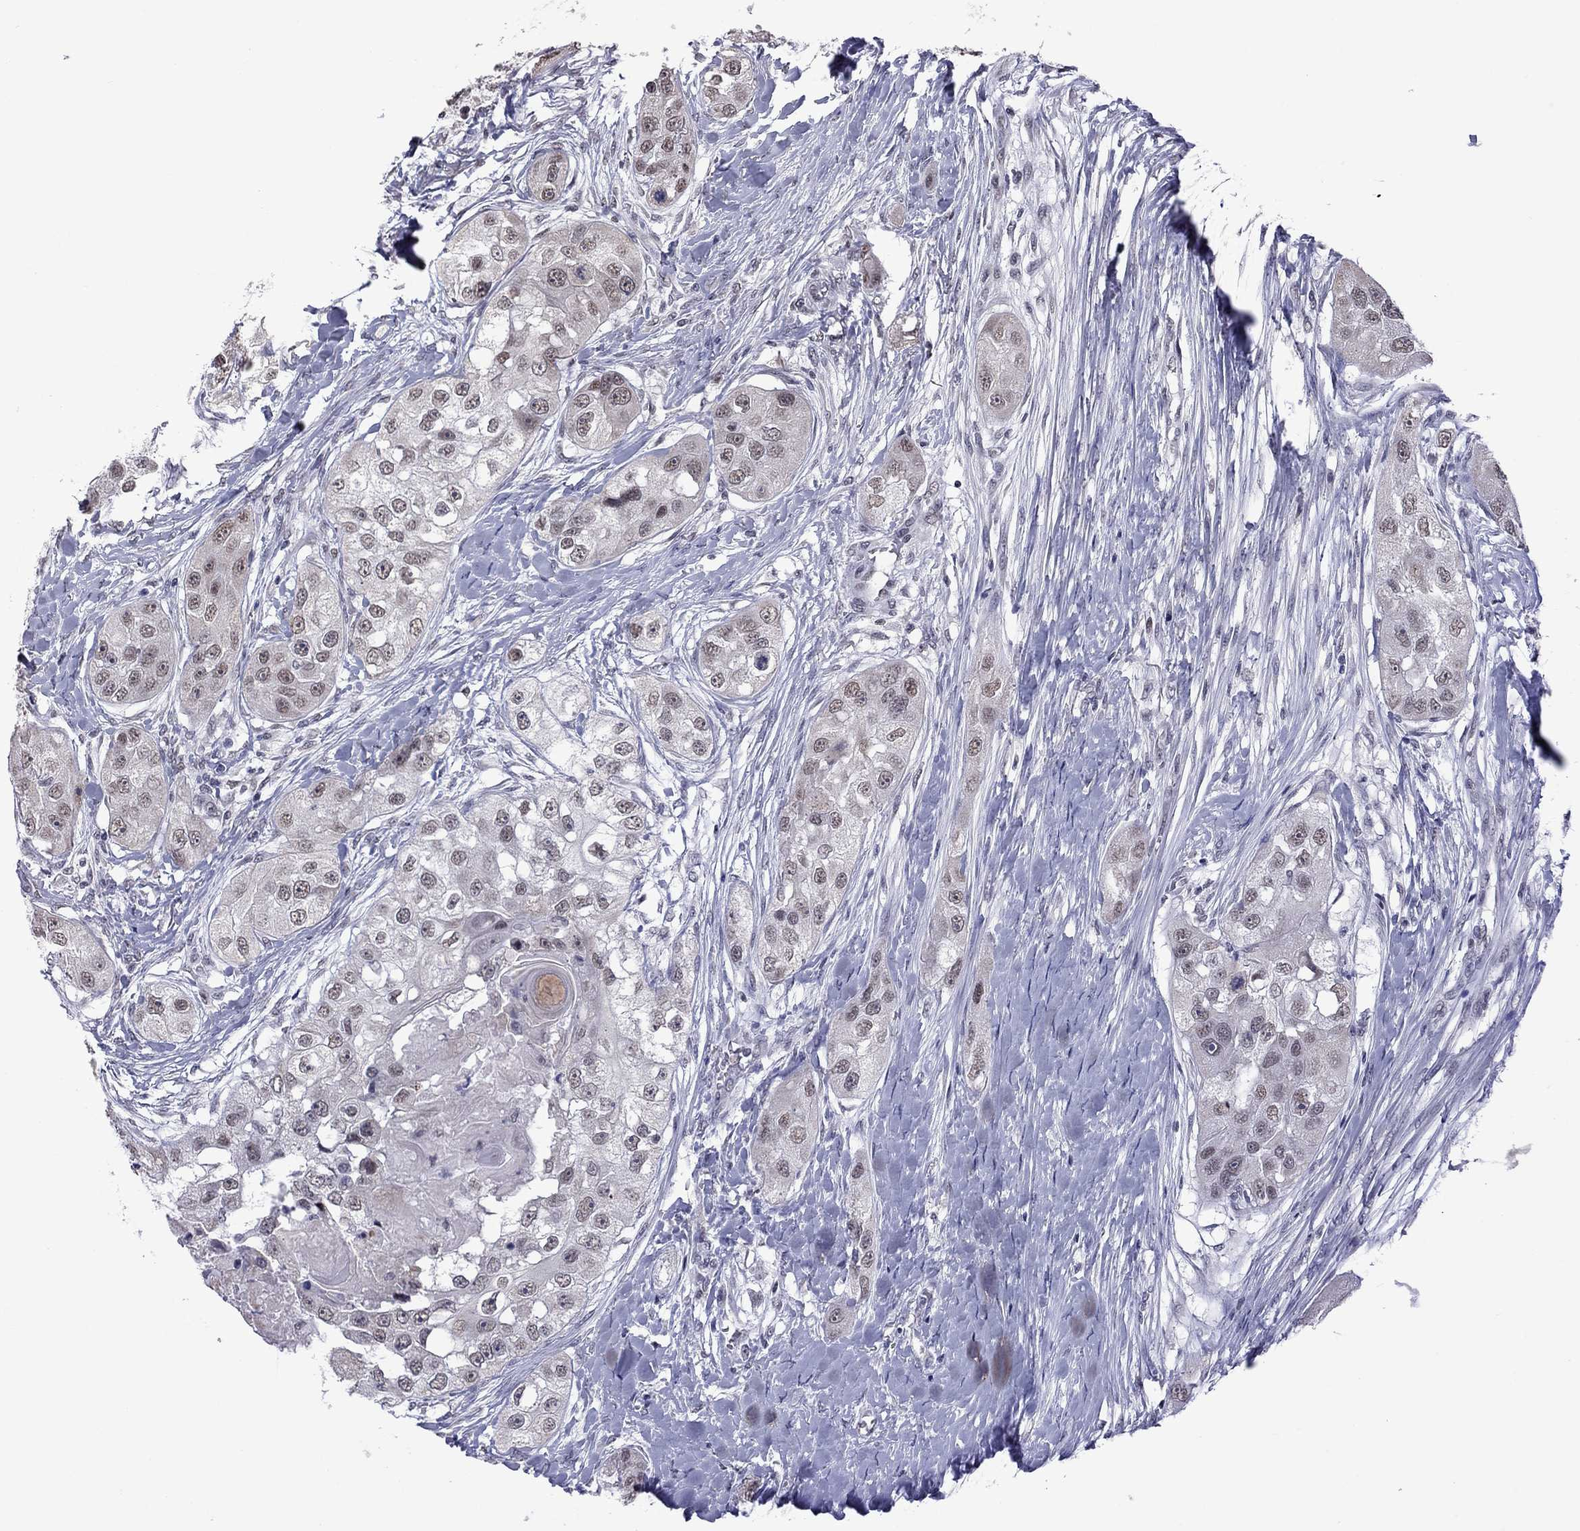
{"staining": {"intensity": "moderate", "quantity": "25%-75%", "location": "nuclear"}, "tissue": "head and neck cancer", "cell_type": "Tumor cells", "image_type": "cancer", "snomed": [{"axis": "morphology", "description": "Normal tissue, NOS"}, {"axis": "morphology", "description": "Squamous cell carcinoma, NOS"}, {"axis": "topography", "description": "Skeletal muscle"}, {"axis": "topography", "description": "Head-Neck"}], "caption": "High-magnification brightfield microscopy of squamous cell carcinoma (head and neck) stained with DAB (brown) and counterstained with hematoxylin (blue). tumor cells exhibit moderate nuclear positivity is present in approximately25%-75% of cells.", "gene": "PPP1R3A", "patient": {"sex": "male", "age": 51}}